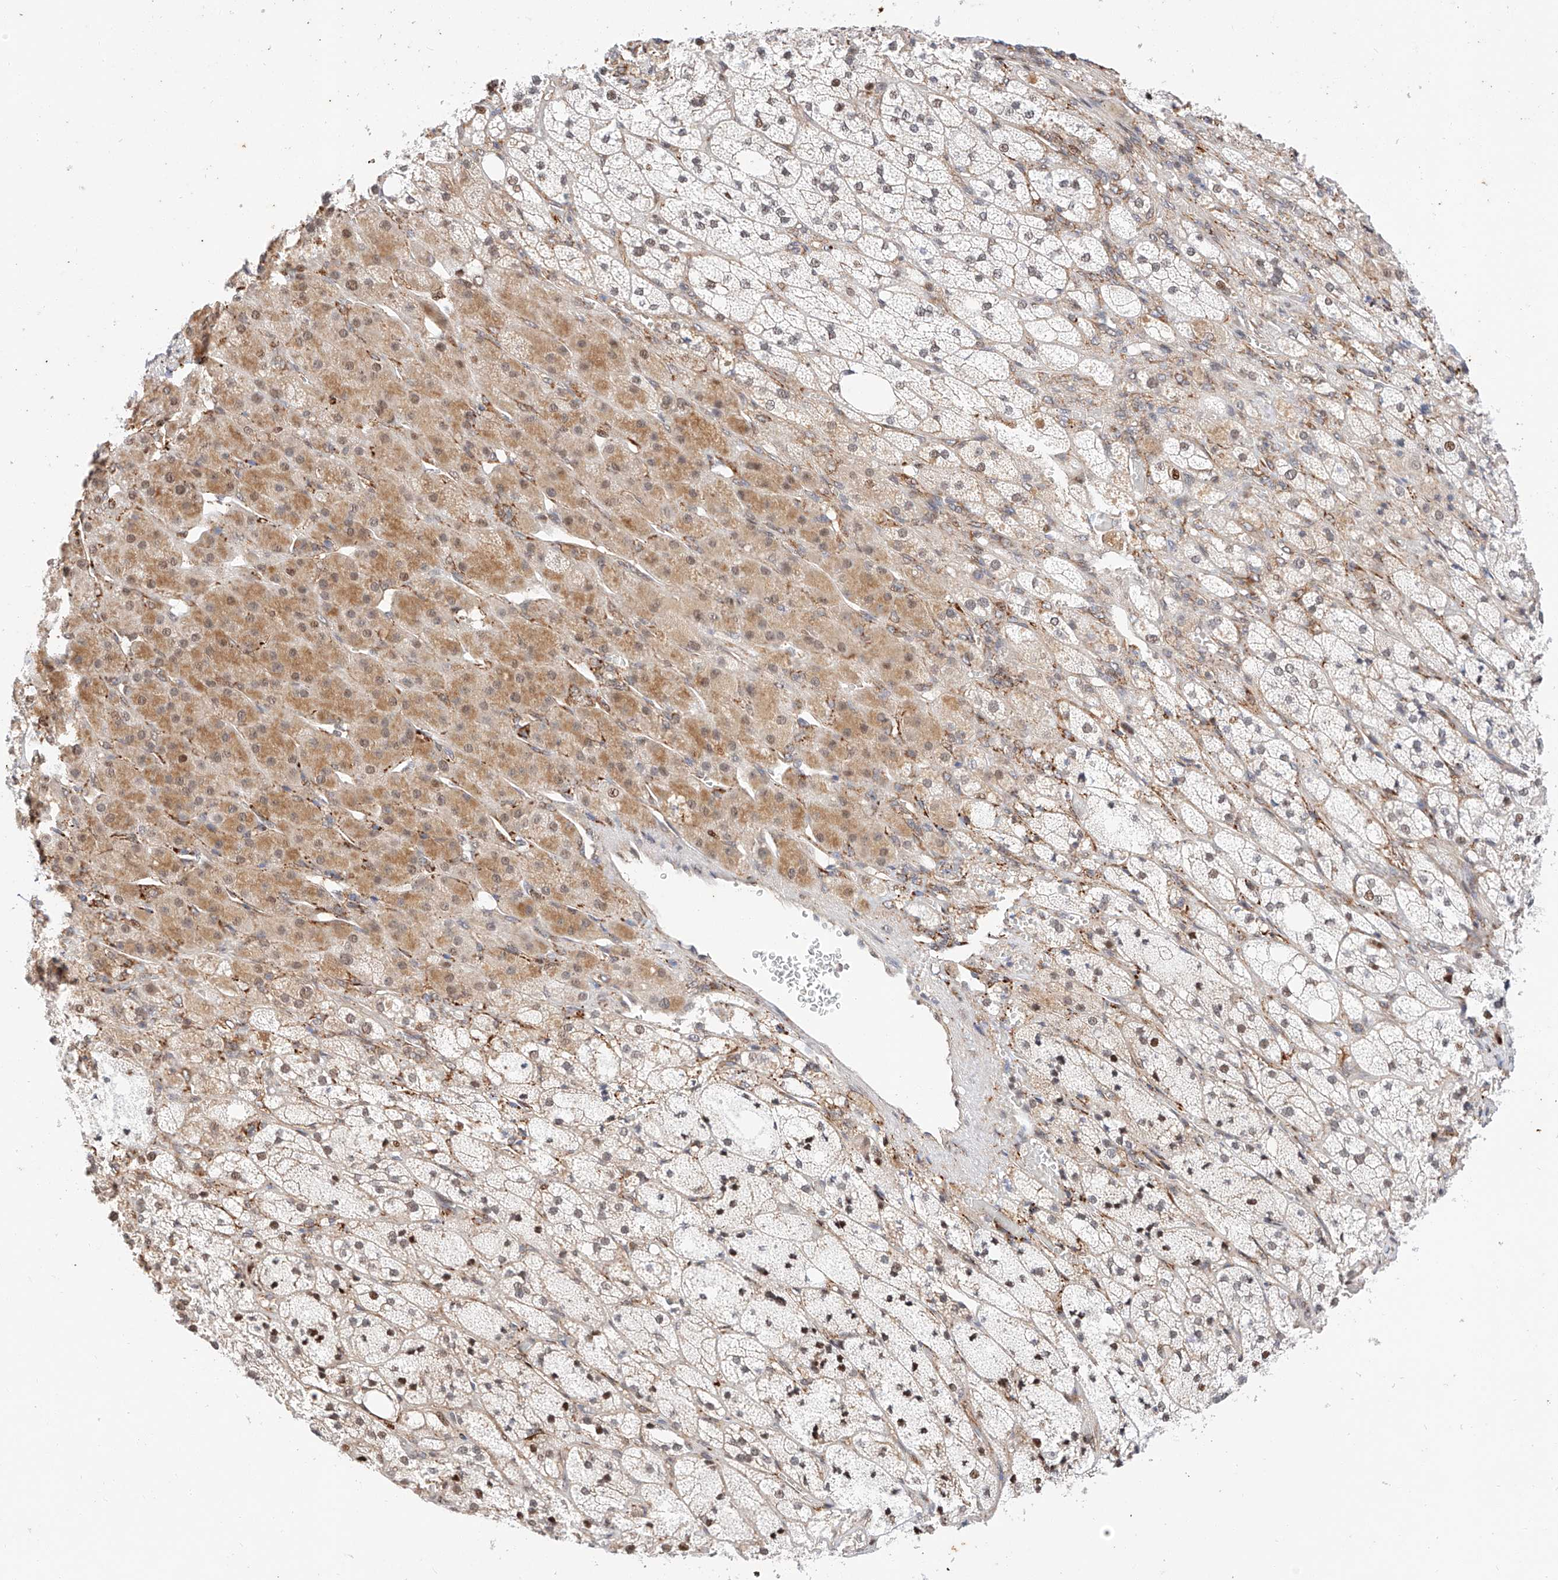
{"staining": {"intensity": "strong", "quantity": "25%-75%", "location": "cytoplasmic/membranous,nuclear"}, "tissue": "adrenal gland", "cell_type": "Glandular cells", "image_type": "normal", "snomed": [{"axis": "morphology", "description": "Normal tissue, NOS"}, {"axis": "topography", "description": "Adrenal gland"}], "caption": "A histopathology image showing strong cytoplasmic/membranous,nuclear positivity in approximately 25%-75% of glandular cells in normal adrenal gland, as visualized by brown immunohistochemical staining.", "gene": "HDAC9", "patient": {"sex": "male", "age": 61}}